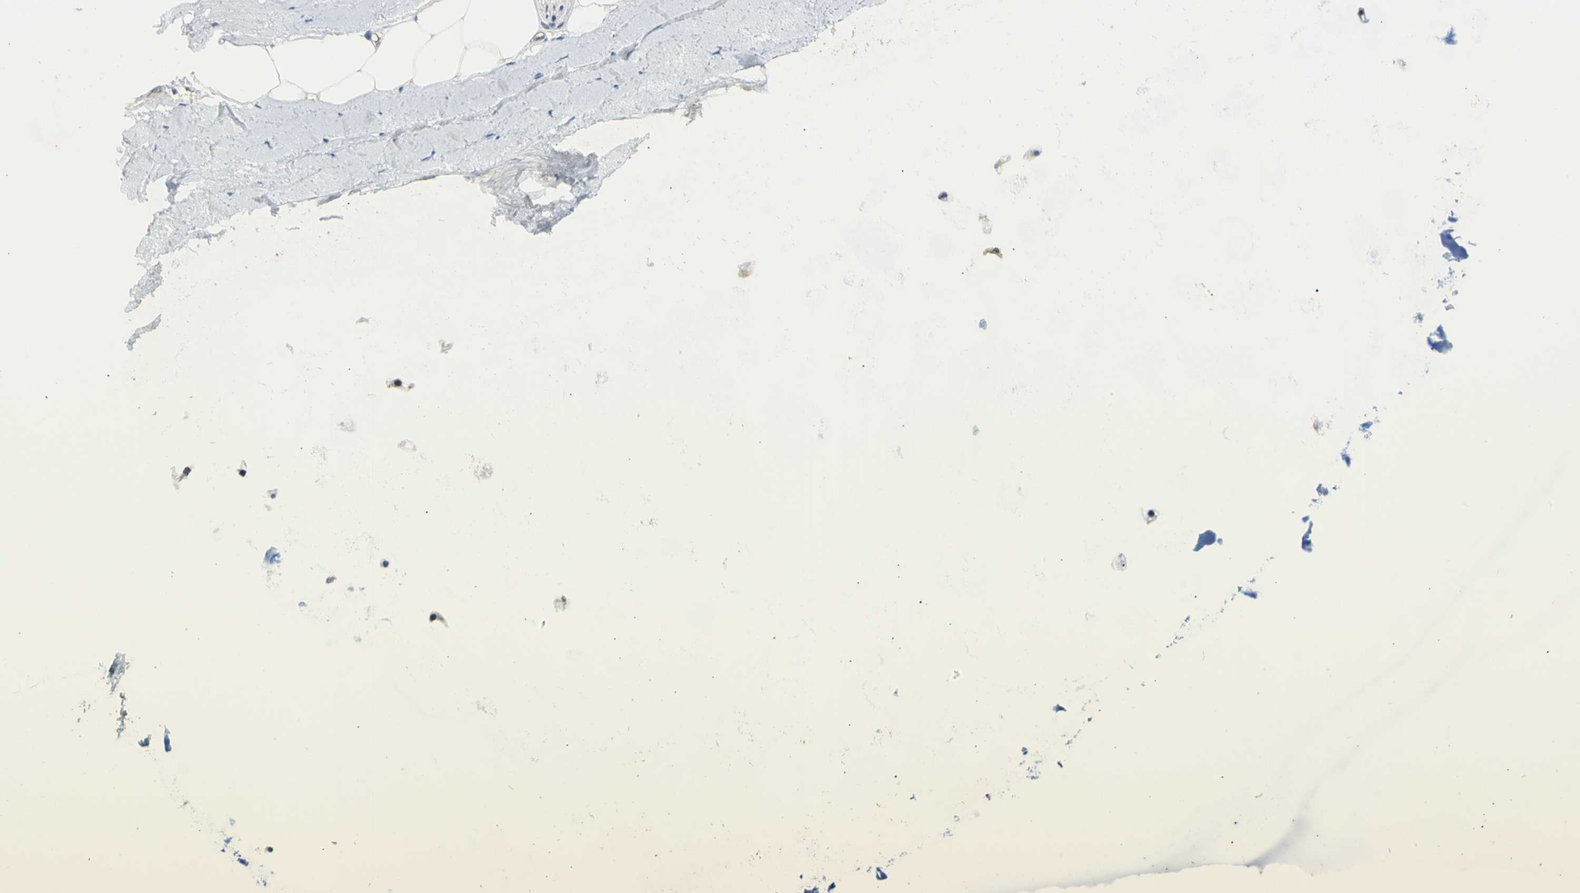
{"staining": {"intensity": "negative", "quantity": "none", "location": "none"}, "tissue": "adipose tissue", "cell_type": "Adipocytes", "image_type": "normal", "snomed": [{"axis": "morphology", "description": "Normal tissue, NOS"}, {"axis": "topography", "description": "Bronchus"}], "caption": "IHC of benign adipose tissue shows no positivity in adipocytes. The staining is performed using DAB (3,3'-diaminobenzidine) brown chromogen with nuclei counter-stained in using hematoxylin.", "gene": "NPHP3", "patient": {"sex": "female", "age": 73}}